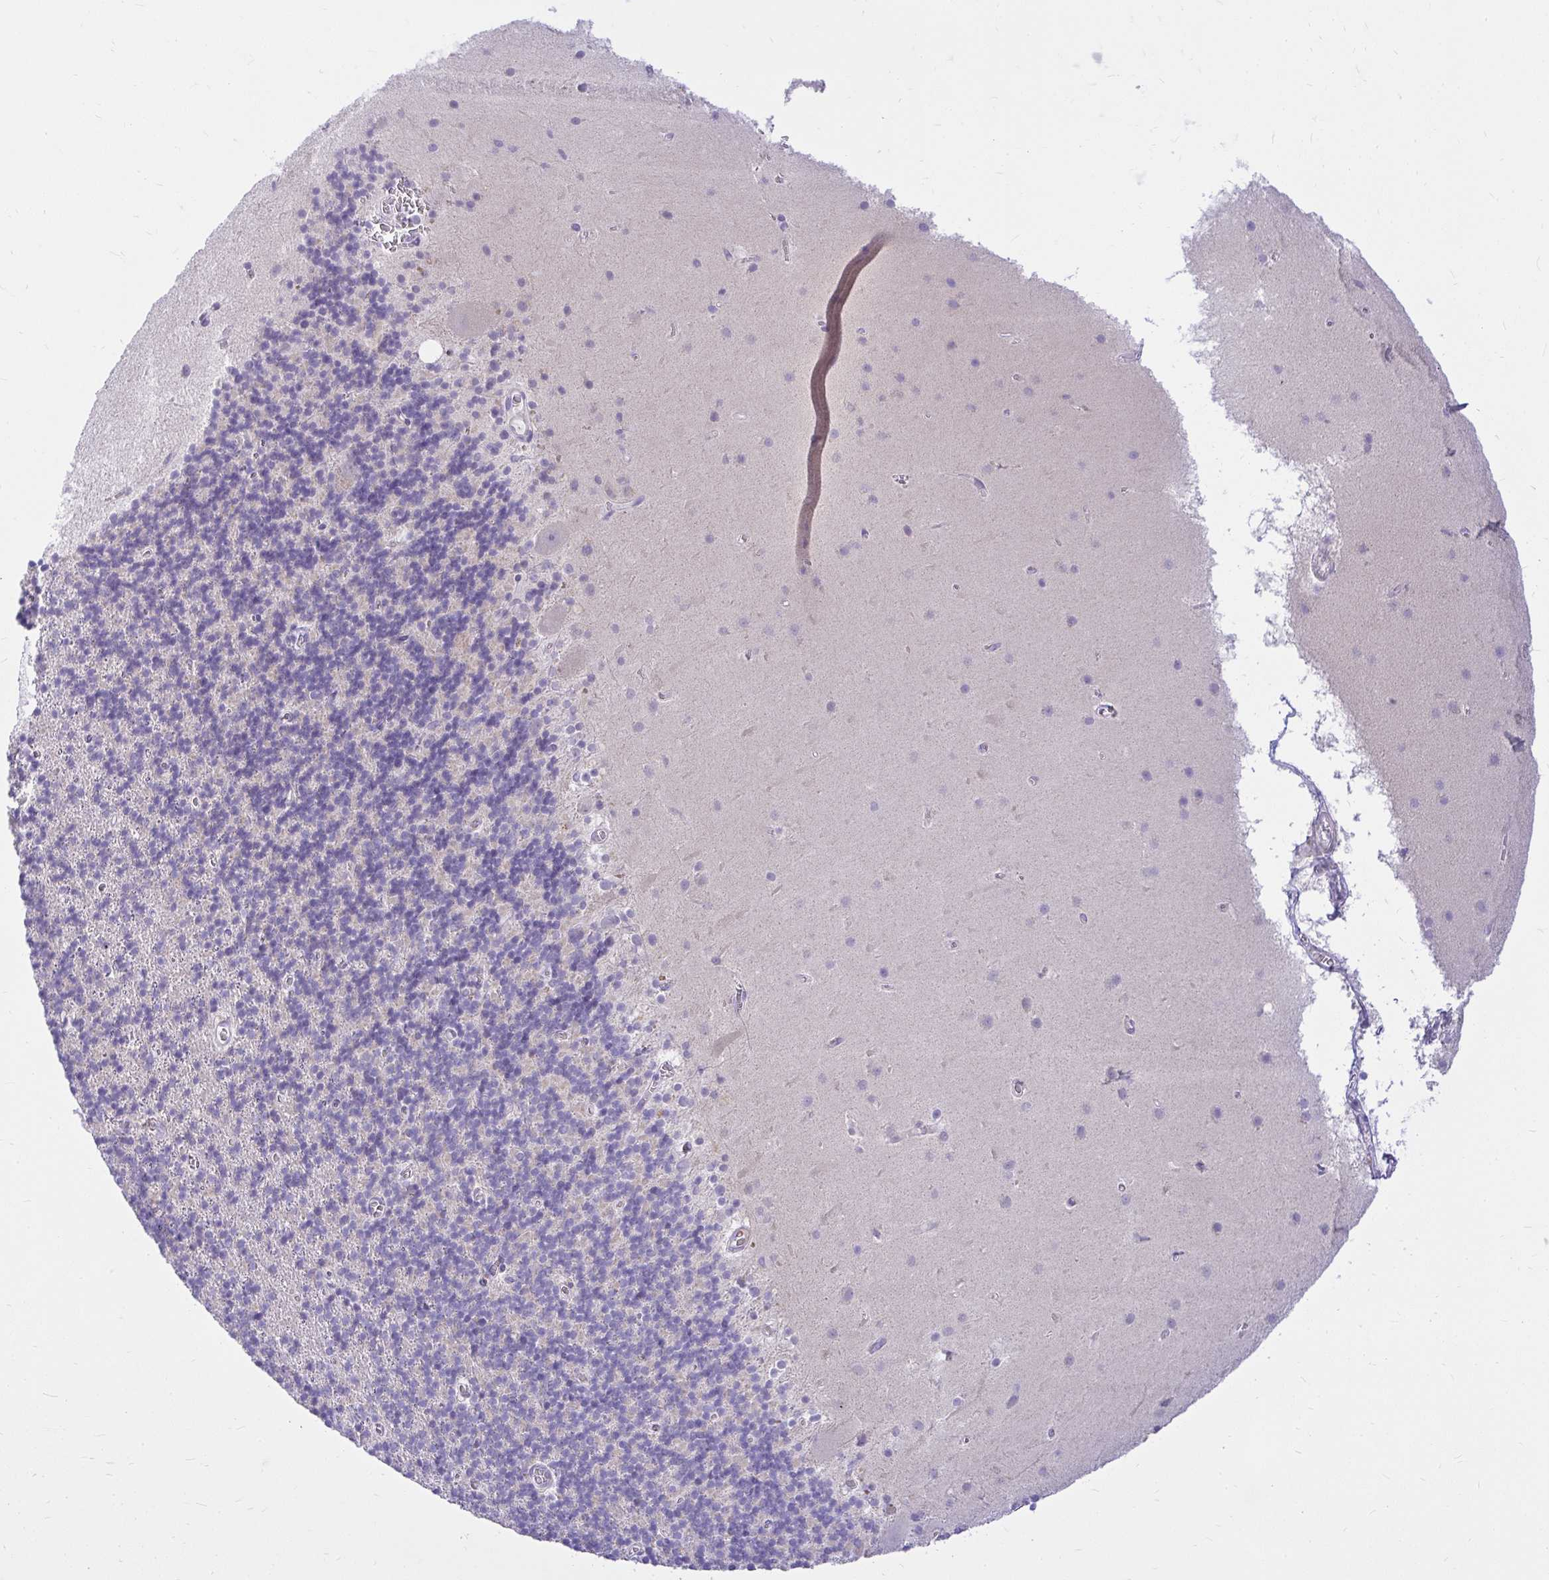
{"staining": {"intensity": "negative", "quantity": "none", "location": "none"}, "tissue": "cerebellum", "cell_type": "Cells in granular layer", "image_type": "normal", "snomed": [{"axis": "morphology", "description": "Normal tissue, NOS"}, {"axis": "topography", "description": "Cerebellum"}], "caption": "Cells in granular layer are negative for protein expression in benign human cerebellum. (Brightfield microscopy of DAB immunohistochemistry at high magnification).", "gene": "PKN3", "patient": {"sex": "male", "age": 70}}